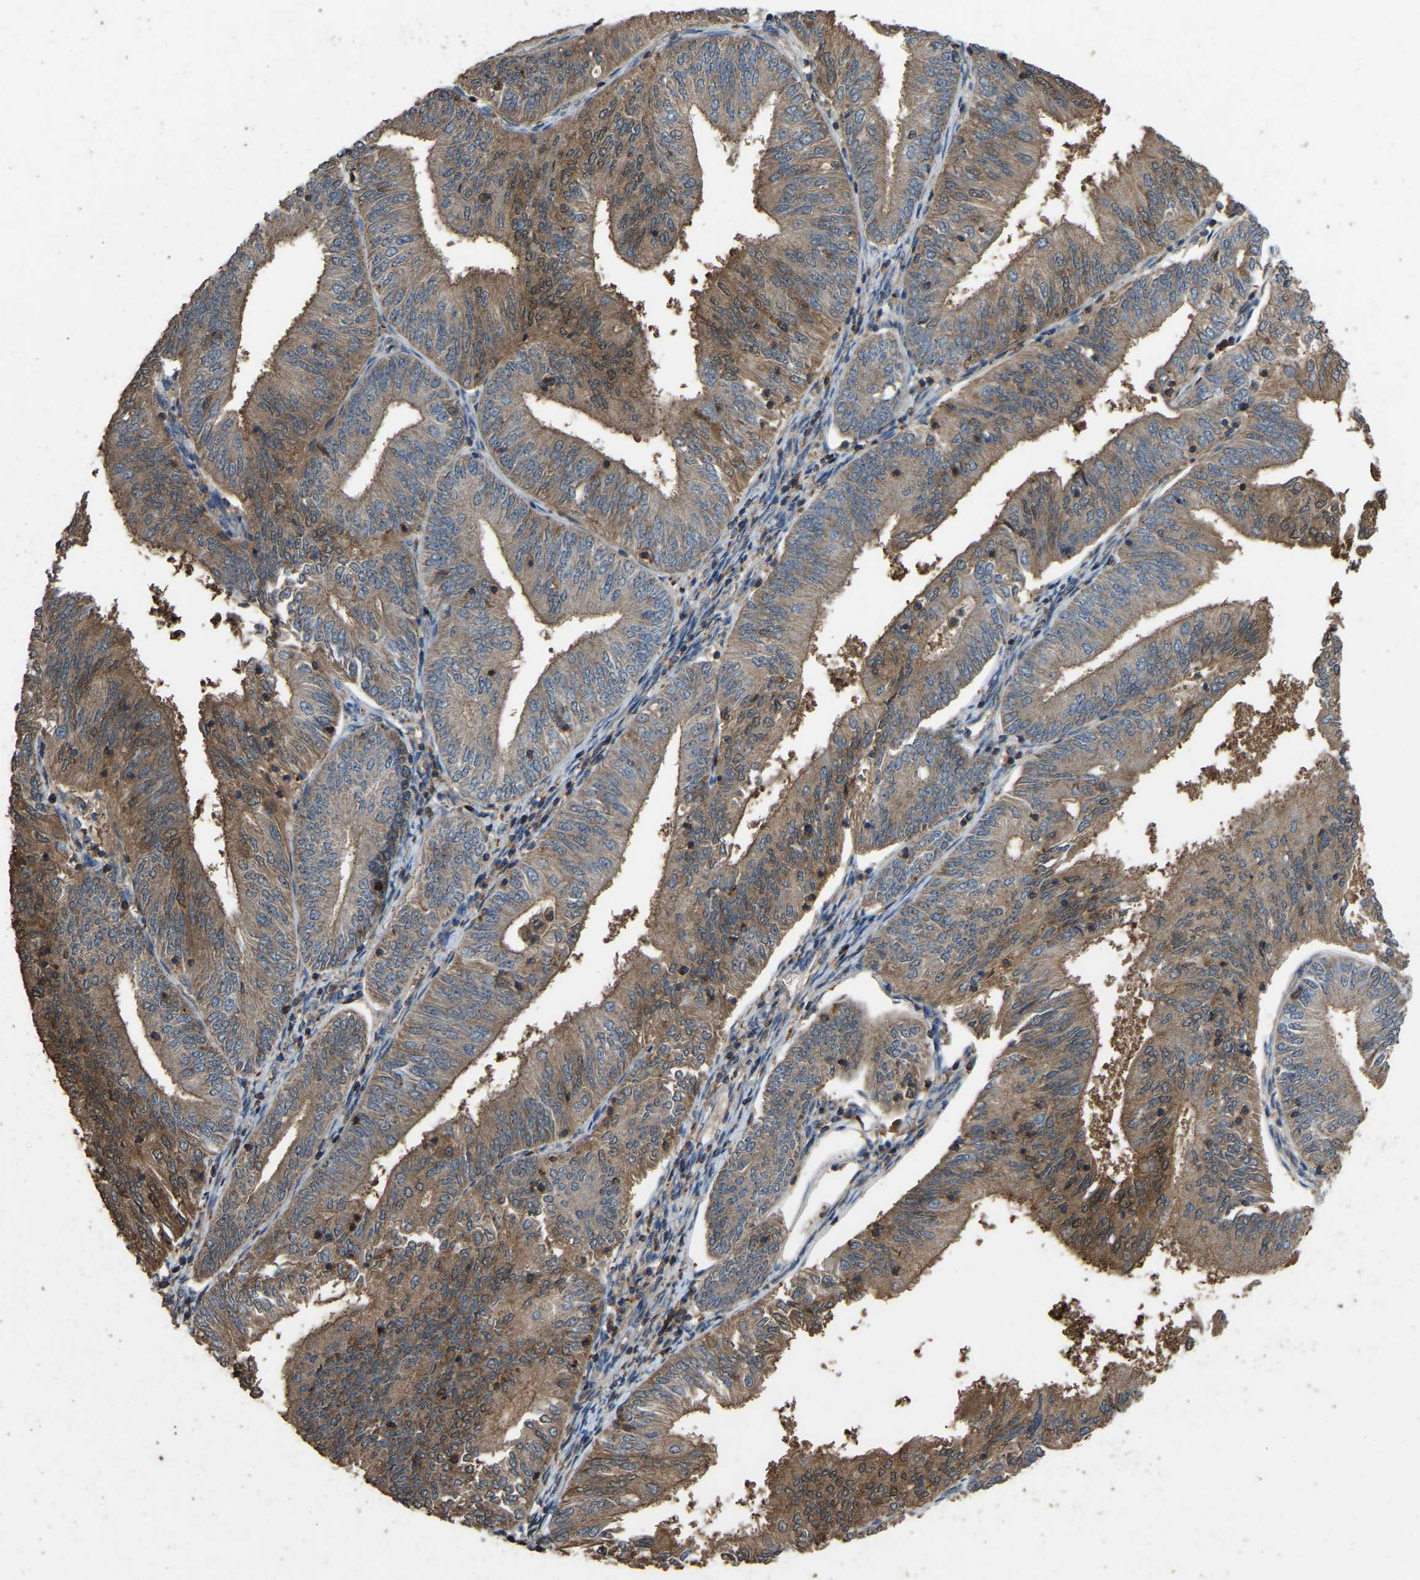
{"staining": {"intensity": "moderate", "quantity": ">75%", "location": "cytoplasmic/membranous"}, "tissue": "endometrial cancer", "cell_type": "Tumor cells", "image_type": "cancer", "snomed": [{"axis": "morphology", "description": "Adenocarcinoma, NOS"}, {"axis": "topography", "description": "Endometrium"}], "caption": "Immunohistochemical staining of human adenocarcinoma (endometrial) displays medium levels of moderate cytoplasmic/membranous protein staining in approximately >75% of tumor cells.", "gene": "FHIT", "patient": {"sex": "female", "age": 58}}